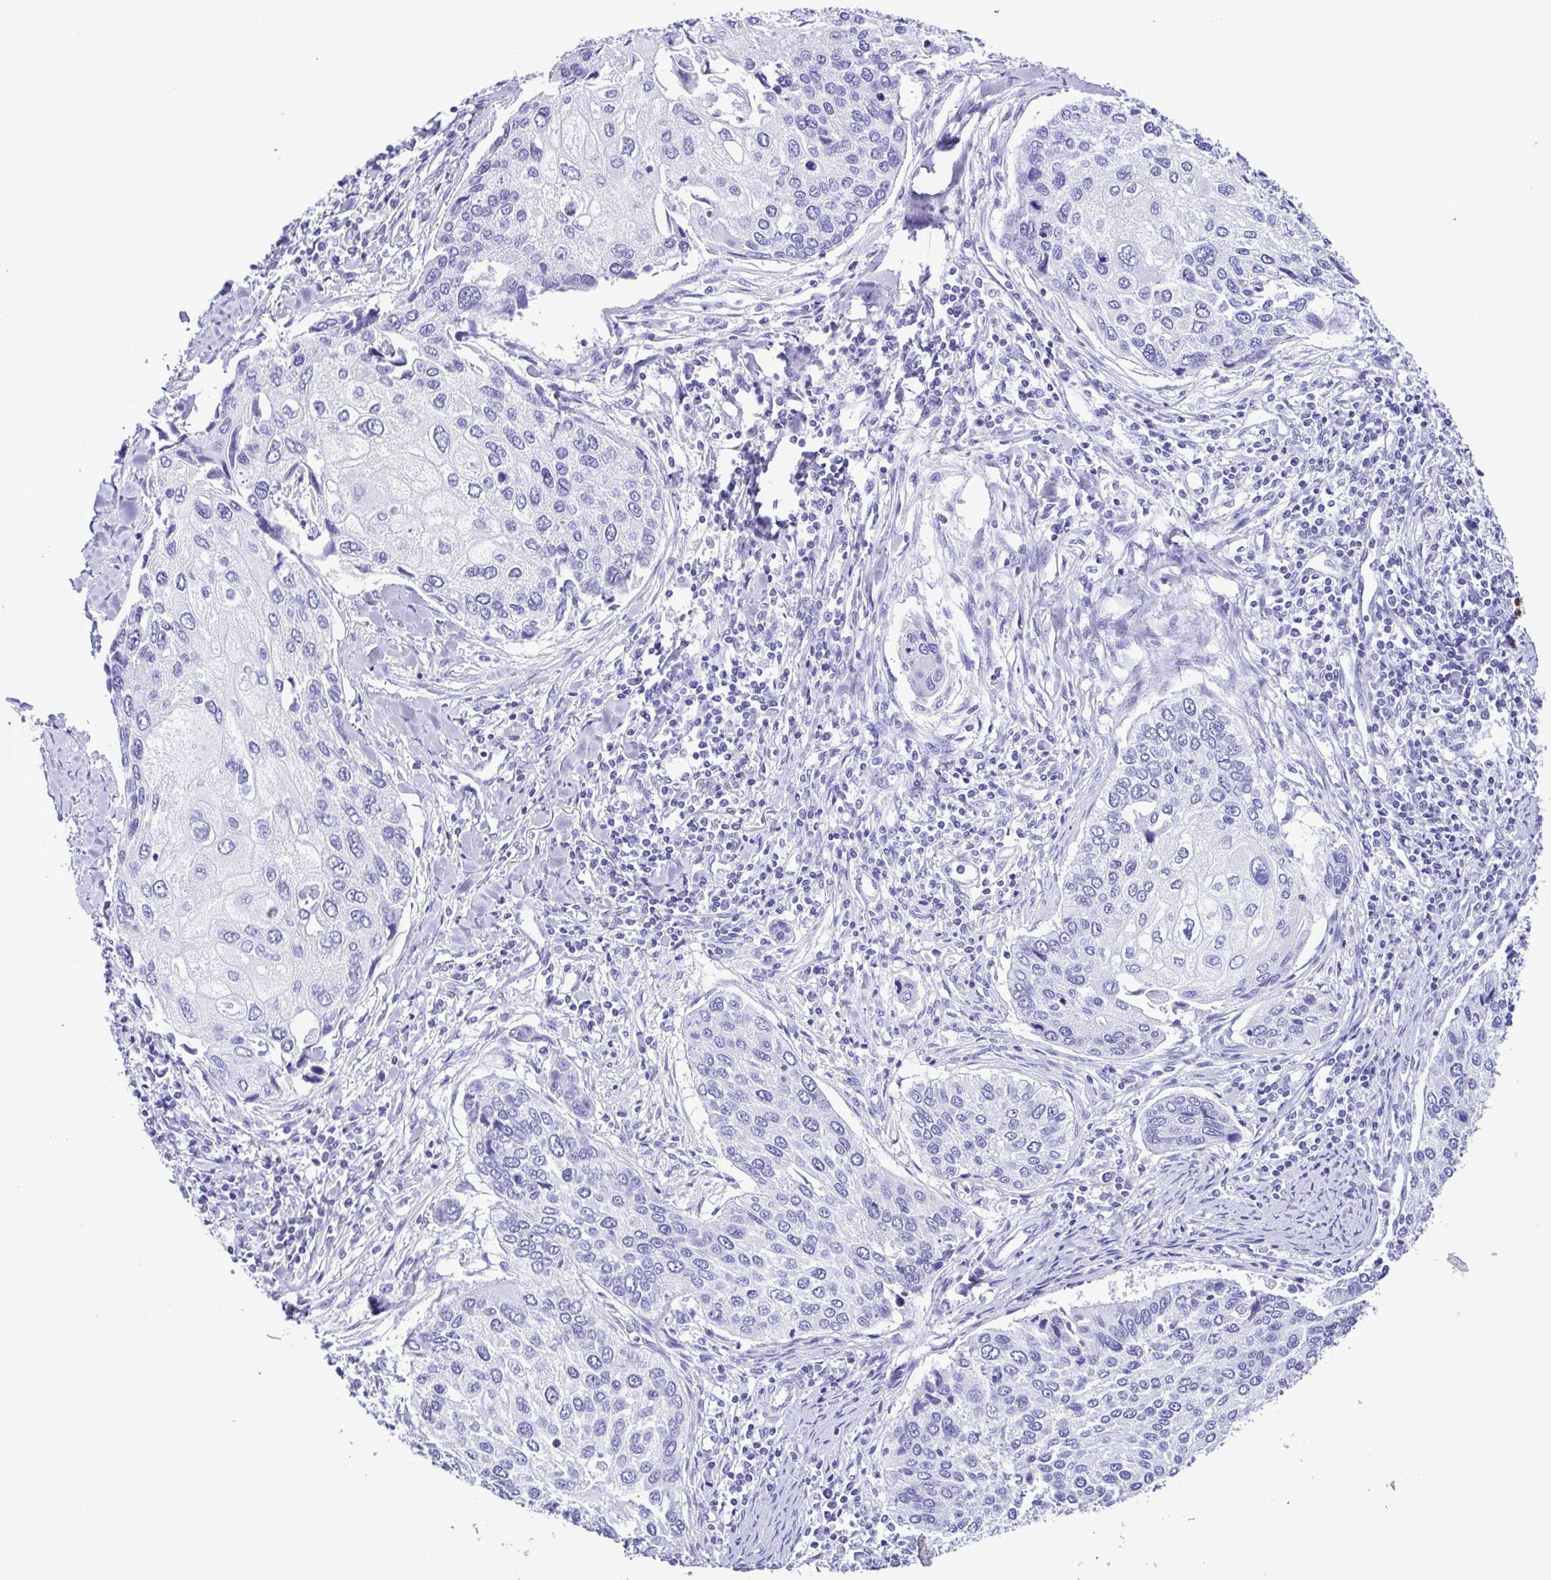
{"staining": {"intensity": "negative", "quantity": "none", "location": "none"}, "tissue": "lung cancer", "cell_type": "Tumor cells", "image_type": "cancer", "snomed": [{"axis": "morphology", "description": "Squamous cell carcinoma, NOS"}, {"axis": "morphology", "description": "Squamous cell carcinoma, metastatic, NOS"}, {"axis": "topography", "description": "Lung"}], "caption": "Tumor cells show no significant expression in squamous cell carcinoma (lung).", "gene": "SYT1", "patient": {"sex": "male", "age": 63}}